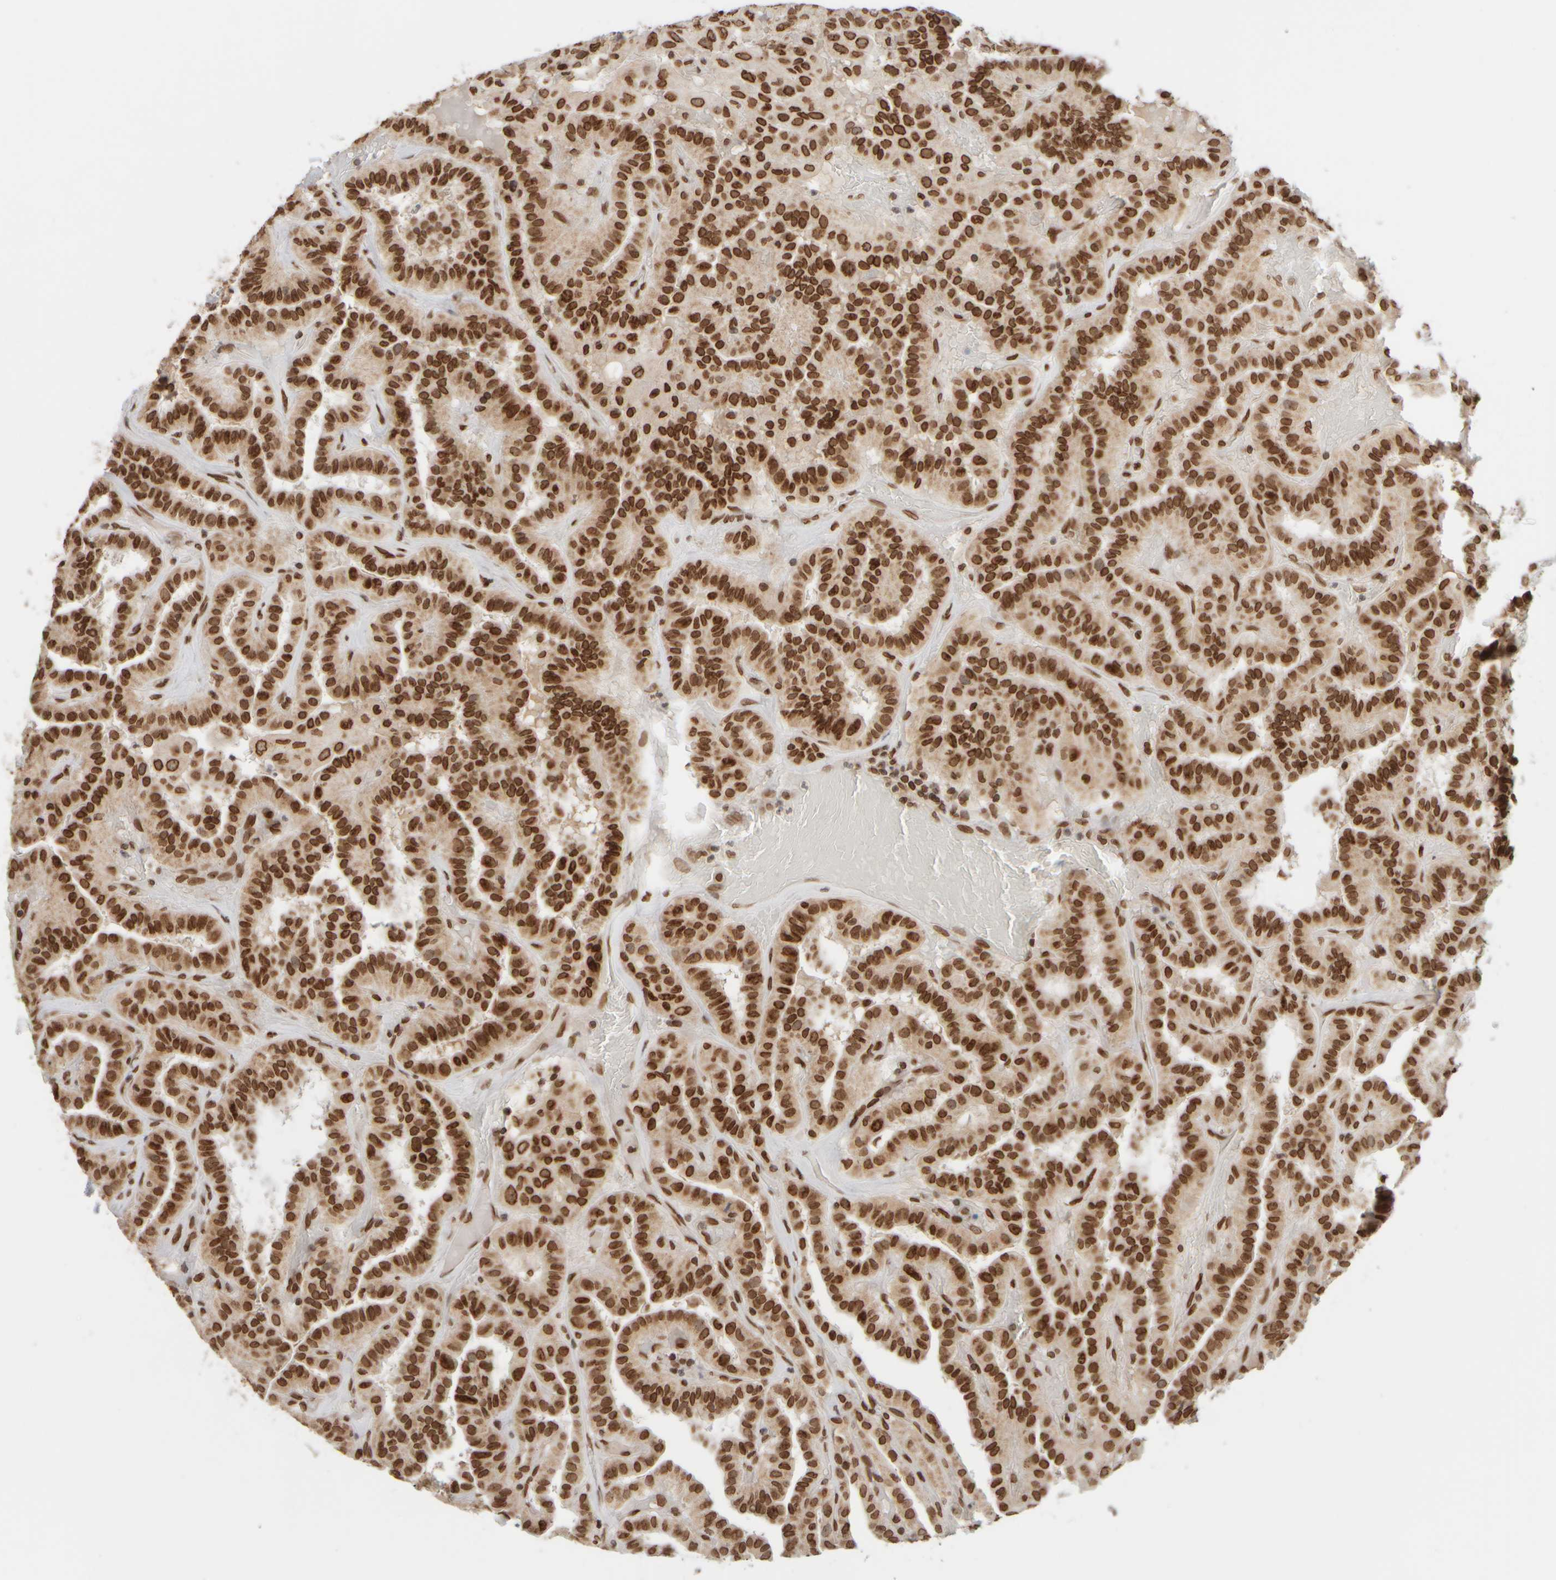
{"staining": {"intensity": "strong", "quantity": ">75%", "location": "nuclear"}, "tissue": "thyroid cancer", "cell_type": "Tumor cells", "image_type": "cancer", "snomed": [{"axis": "morphology", "description": "Papillary adenocarcinoma, NOS"}, {"axis": "topography", "description": "Thyroid gland"}], "caption": "There is high levels of strong nuclear positivity in tumor cells of papillary adenocarcinoma (thyroid), as demonstrated by immunohistochemical staining (brown color).", "gene": "ZC3HC1", "patient": {"sex": "male", "age": 77}}